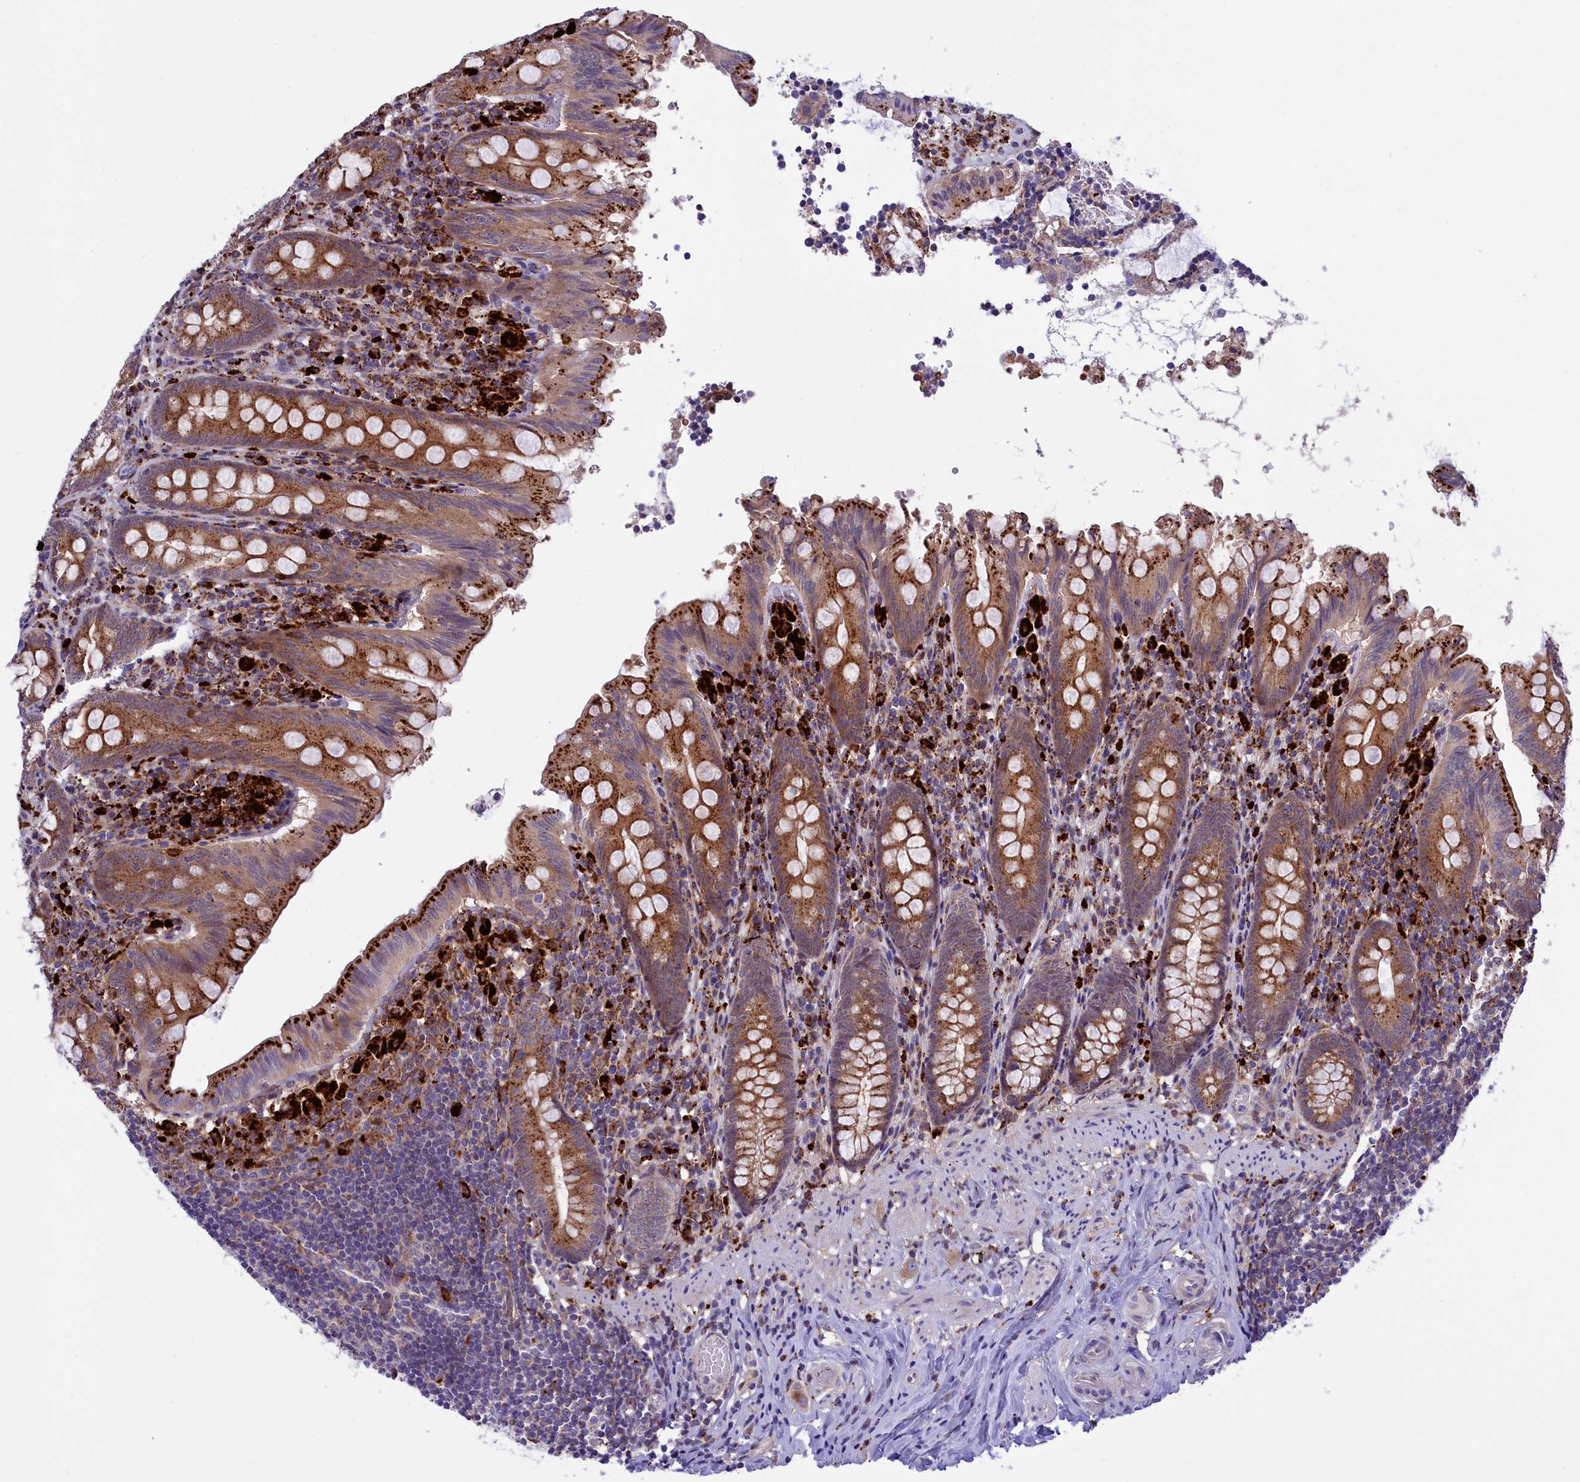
{"staining": {"intensity": "strong", "quantity": ">75%", "location": "cytoplasmic/membranous"}, "tissue": "appendix", "cell_type": "Glandular cells", "image_type": "normal", "snomed": [{"axis": "morphology", "description": "Normal tissue, NOS"}, {"axis": "topography", "description": "Appendix"}], "caption": "Appendix stained with DAB (3,3'-diaminobenzidine) IHC reveals high levels of strong cytoplasmic/membranous positivity in about >75% of glandular cells.", "gene": "MAN2B1", "patient": {"sex": "male", "age": 55}}